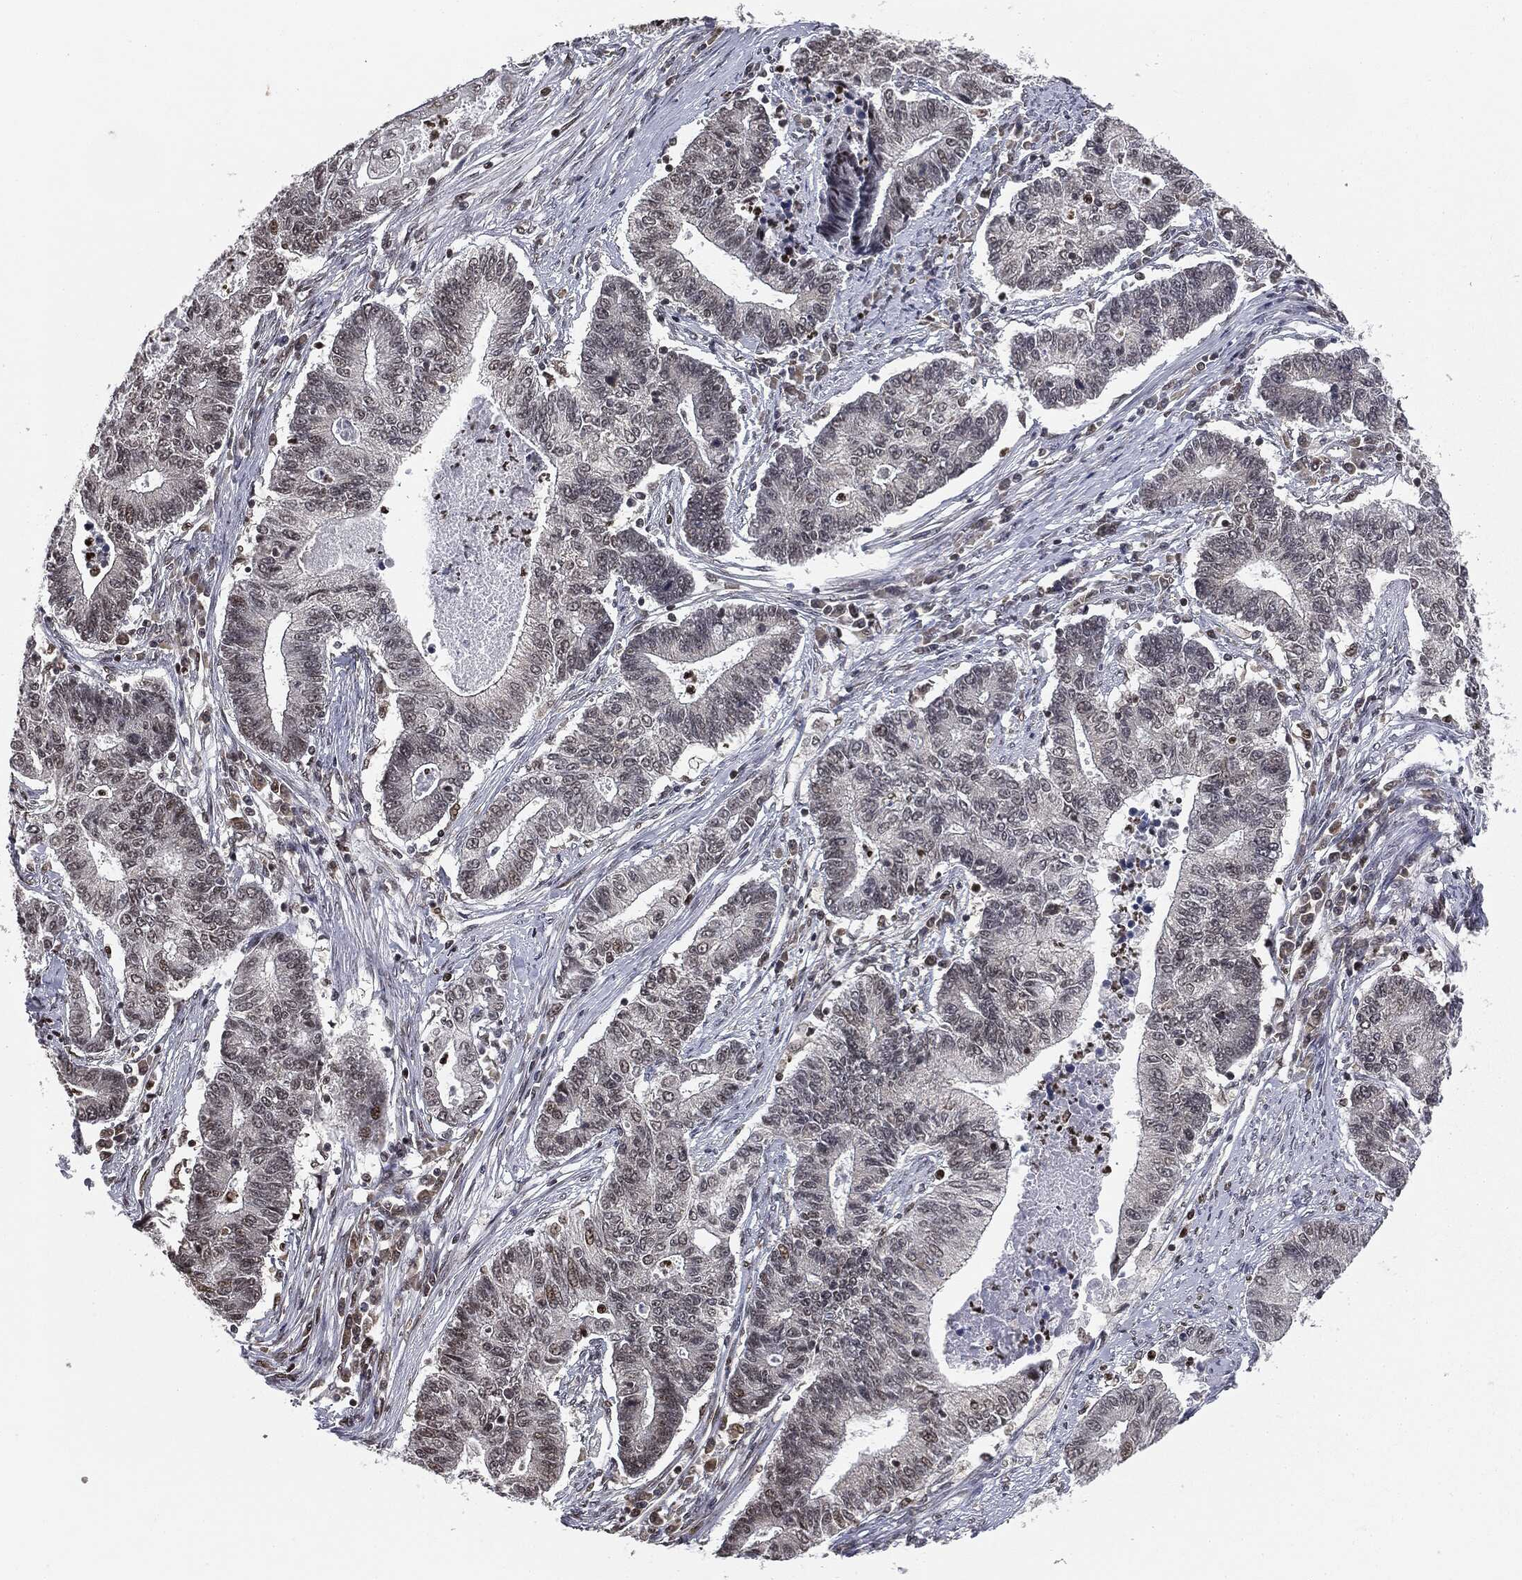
{"staining": {"intensity": "weak", "quantity": "<25%", "location": "nuclear"}, "tissue": "endometrial cancer", "cell_type": "Tumor cells", "image_type": "cancer", "snomed": [{"axis": "morphology", "description": "Adenocarcinoma, NOS"}, {"axis": "topography", "description": "Uterus"}, {"axis": "topography", "description": "Endometrium"}], "caption": "Tumor cells show no significant positivity in endometrial cancer (adenocarcinoma).", "gene": "TBC1D22A", "patient": {"sex": "female", "age": 54}}